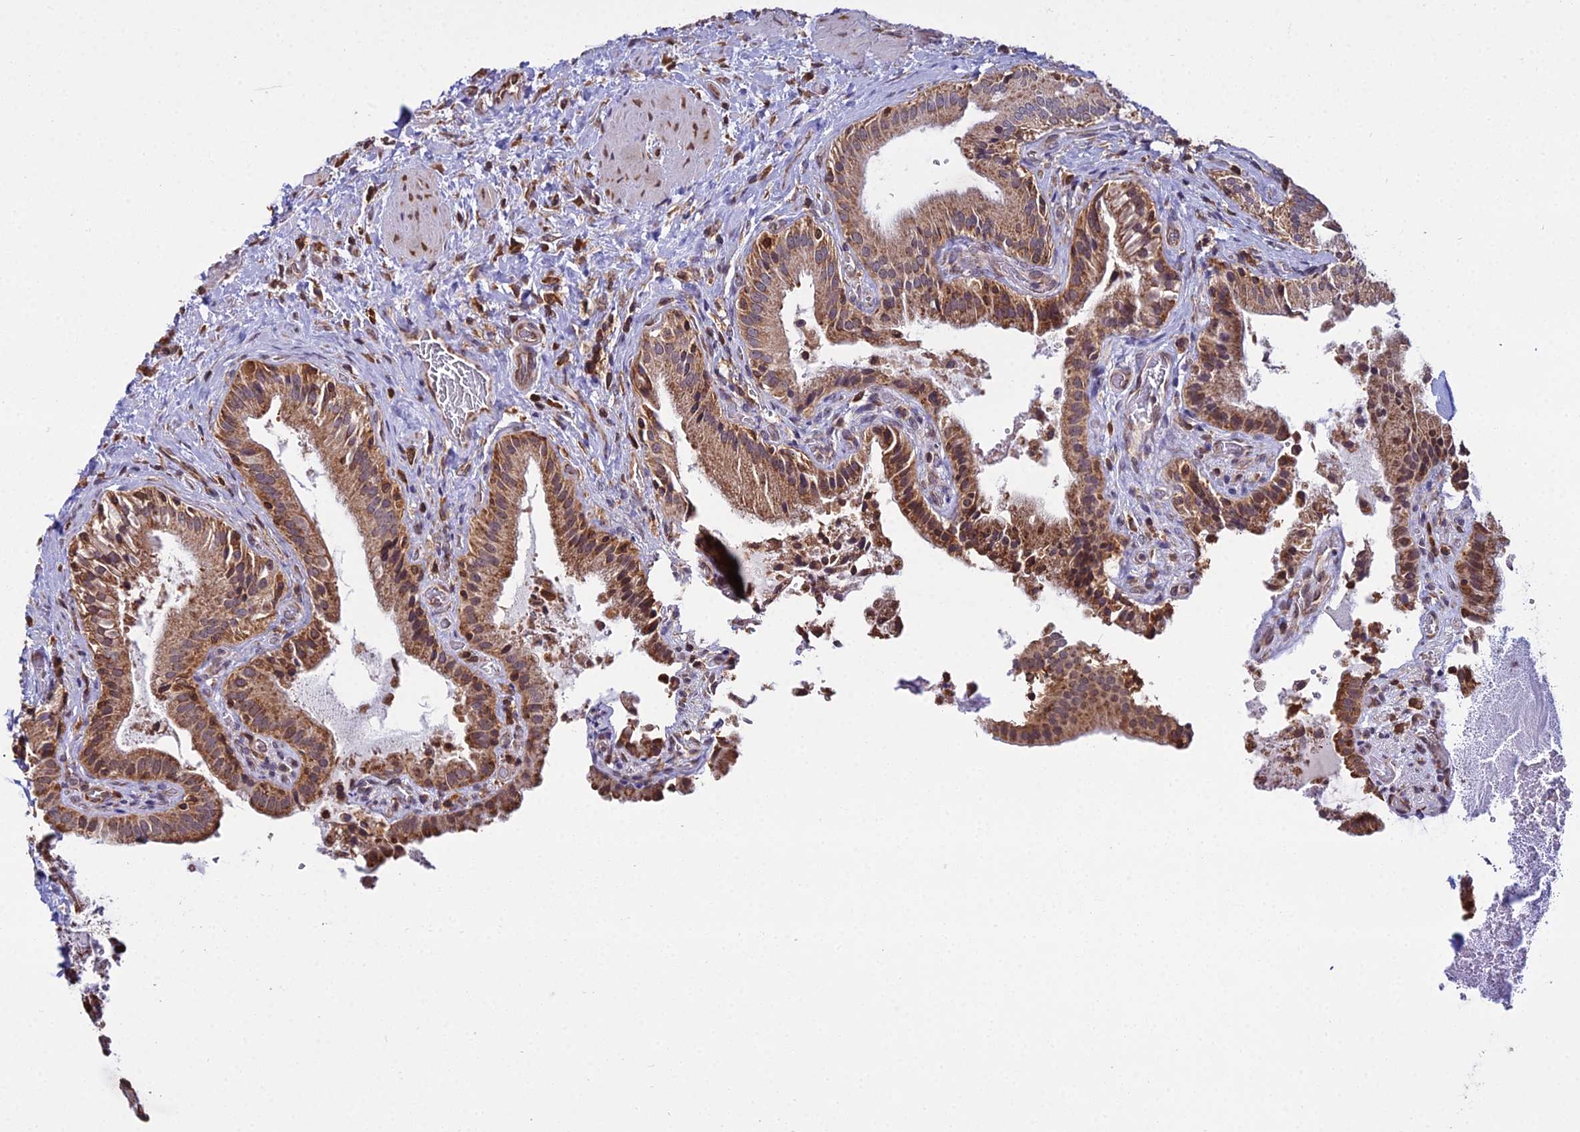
{"staining": {"intensity": "strong", "quantity": ">75%", "location": "cytoplasmic/membranous"}, "tissue": "gallbladder", "cell_type": "Glandular cells", "image_type": "normal", "snomed": [{"axis": "morphology", "description": "Normal tissue, NOS"}, {"axis": "topography", "description": "Gallbladder"}], "caption": "A brown stain highlights strong cytoplasmic/membranous expression of a protein in glandular cells of normal gallbladder.", "gene": "RPL26", "patient": {"sex": "male", "age": 24}}